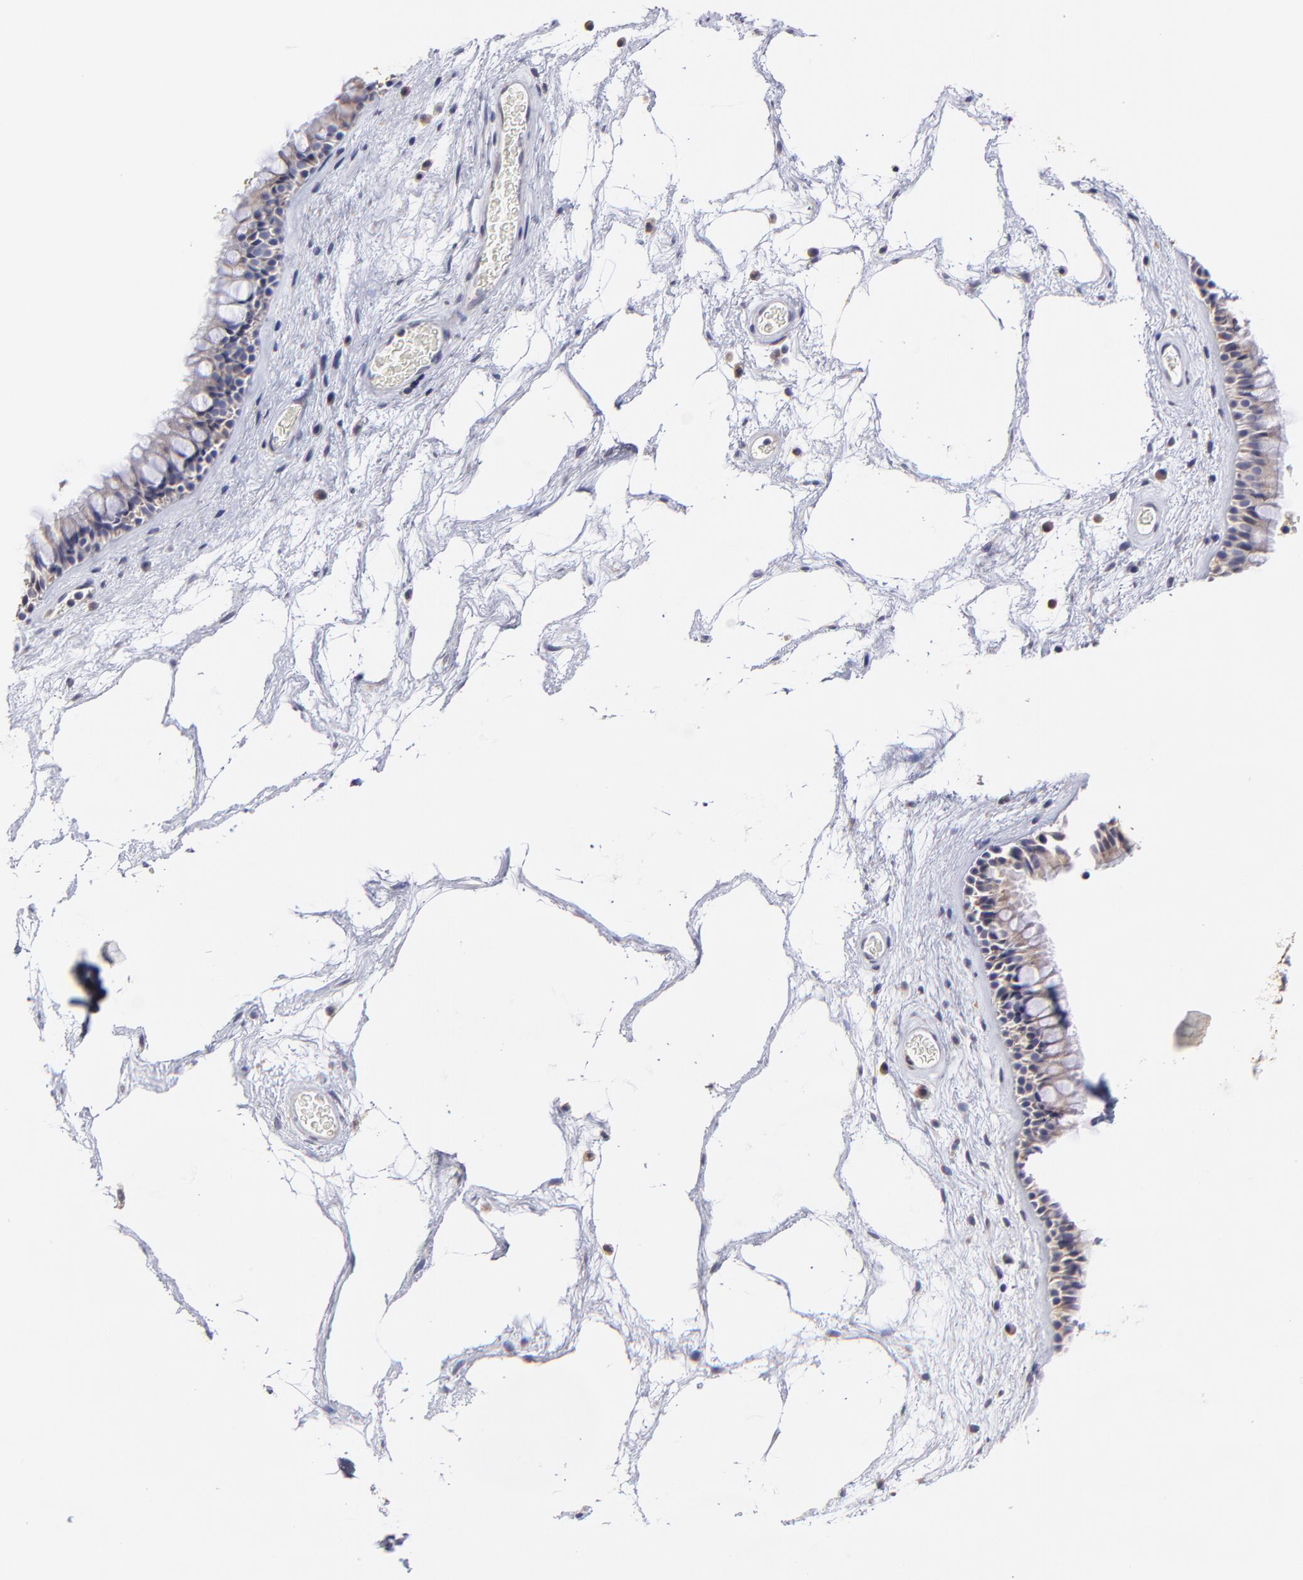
{"staining": {"intensity": "weak", "quantity": ">75%", "location": "cytoplasmic/membranous"}, "tissue": "nasopharynx", "cell_type": "Respiratory epithelial cells", "image_type": "normal", "snomed": [{"axis": "morphology", "description": "Normal tissue, NOS"}, {"axis": "morphology", "description": "Inflammation, NOS"}, {"axis": "topography", "description": "Nasopharynx"}], "caption": "DAB immunohistochemical staining of unremarkable nasopharynx reveals weak cytoplasmic/membranous protein expression in about >75% of respiratory epithelial cells.", "gene": "GCSAM", "patient": {"sex": "male", "age": 48}}